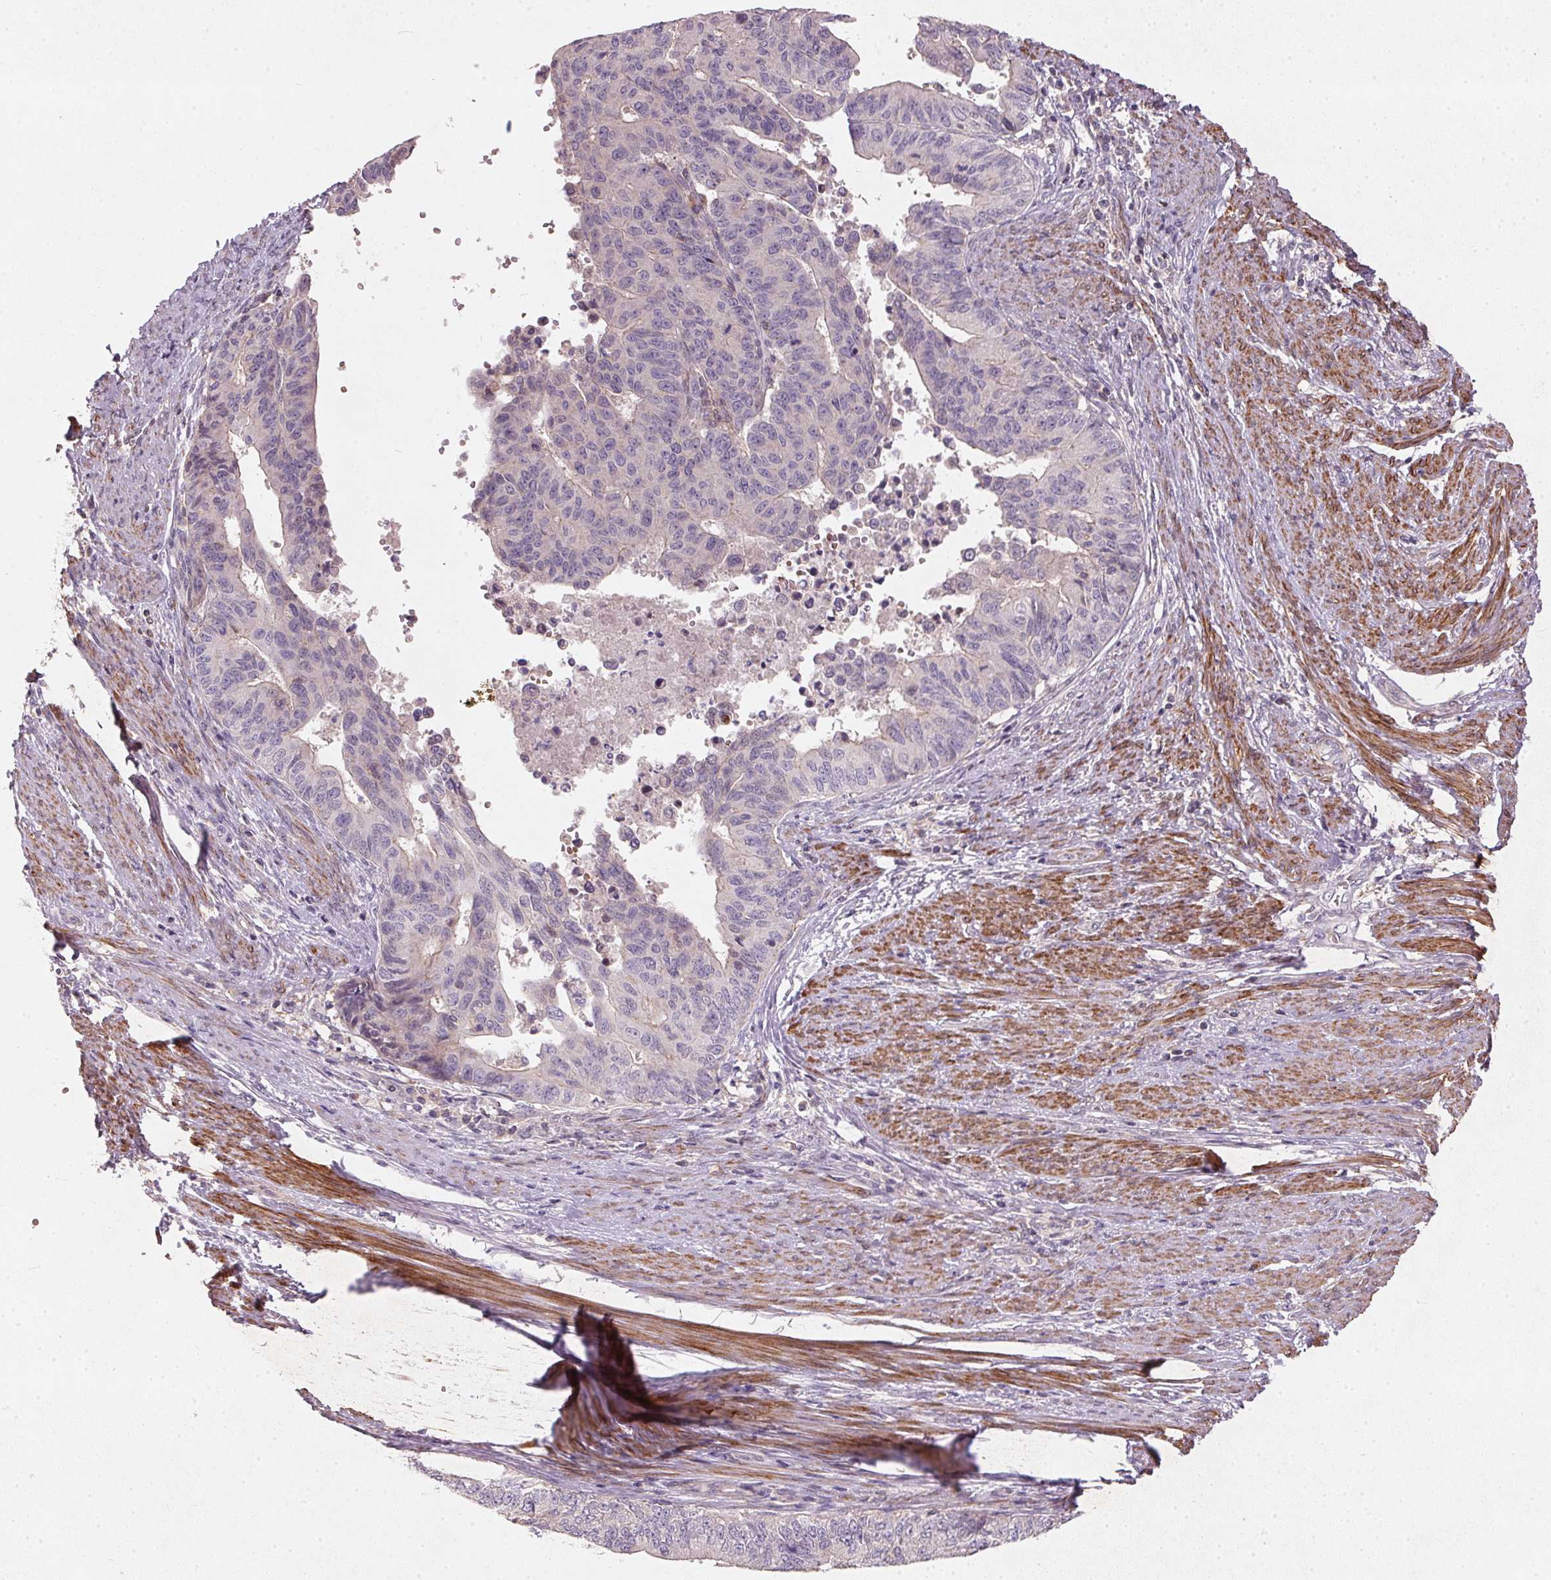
{"staining": {"intensity": "negative", "quantity": "none", "location": "none"}, "tissue": "endometrial cancer", "cell_type": "Tumor cells", "image_type": "cancer", "snomed": [{"axis": "morphology", "description": "Adenocarcinoma, NOS"}, {"axis": "topography", "description": "Endometrium"}], "caption": "The image reveals no significant staining in tumor cells of endometrial cancer. (Stains: DAB (3,3'-diaminobenzidine) IHC with hematoxylin counter stain, Microscopy: brightfield microscopy at high magnification).", "gene": "KCNK15", "patient": {"sex": "female", "age": 65}}